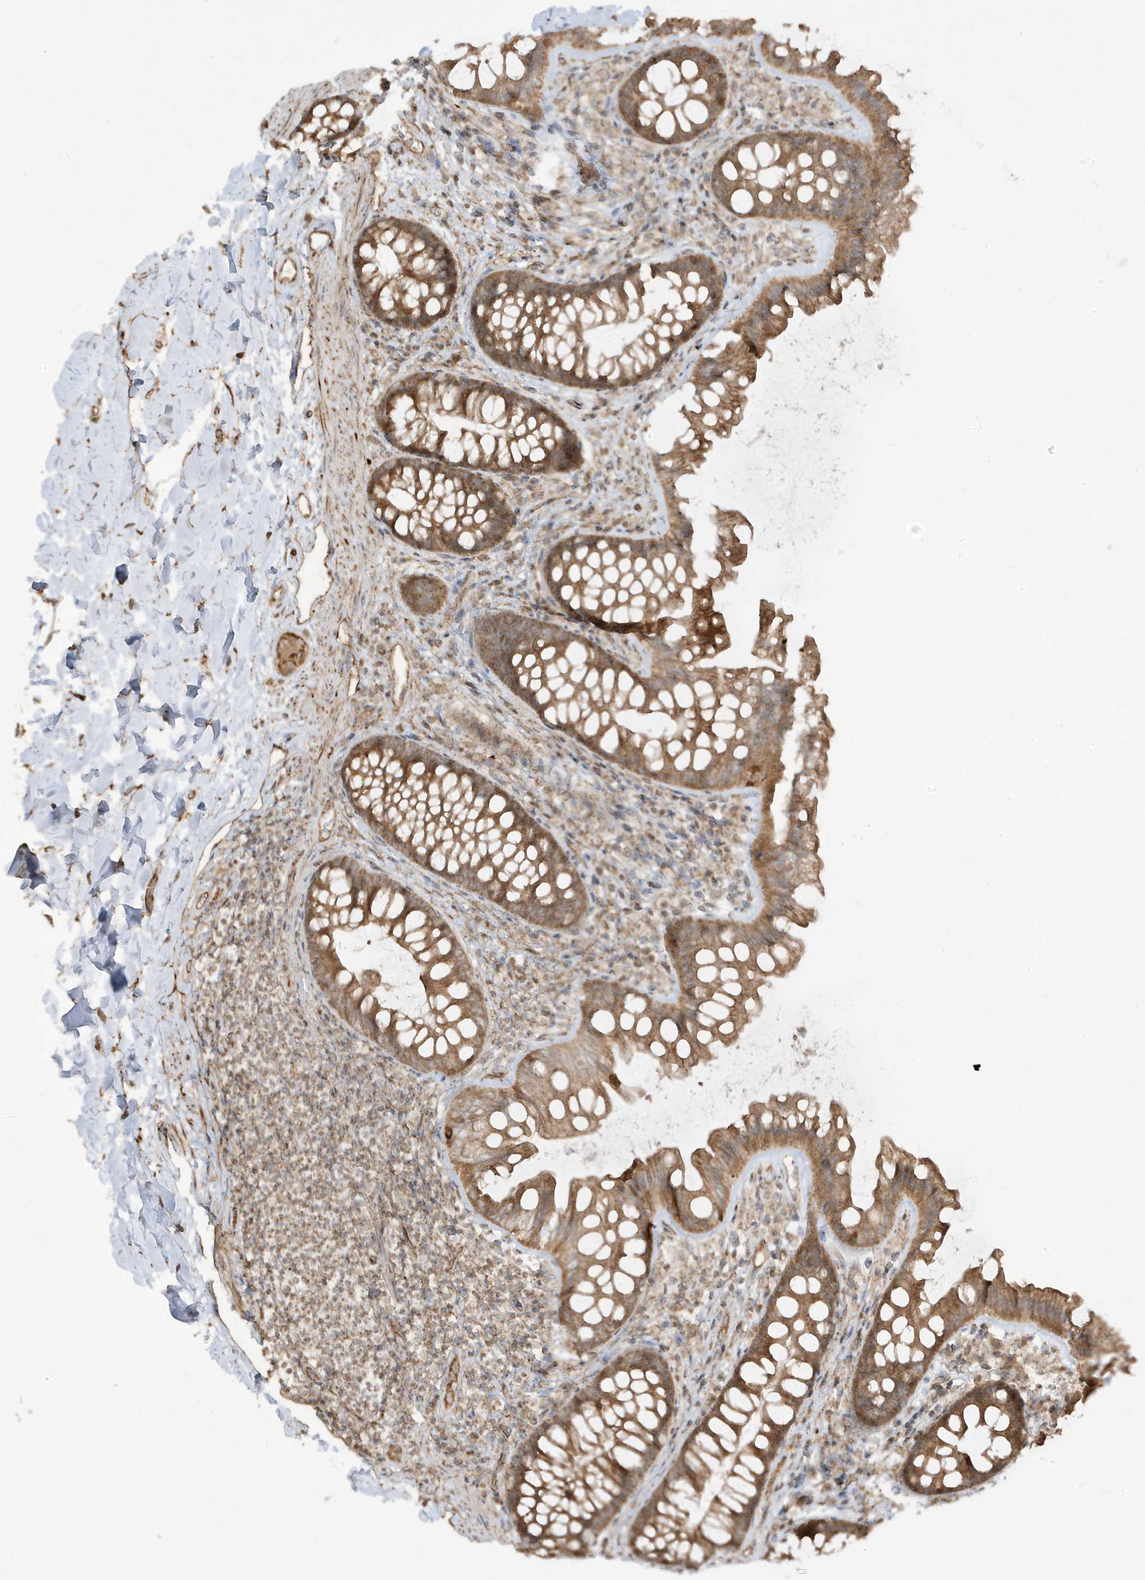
{"staining": {"intensity": "weak", "quantity": ">75%", "location": "cytoplasmic/membranous"}, "tissue": "colon", "cell_type": "Endothelial cells", "image_type": "normal", "snomed": [{"axis": "morphology", "description": "Normal tissue, NOS"}, {"axis": "topography", "description": "Colon"}], "caption": "A high-resolution histopathology image shows immunohistochemistry staining of normal colon, which shows weak cytoplasmic/membranous staining in about >75% of endothelial cells.", "gene": "DNAJC12", "patient": {"sex": "female", "age": 62}}